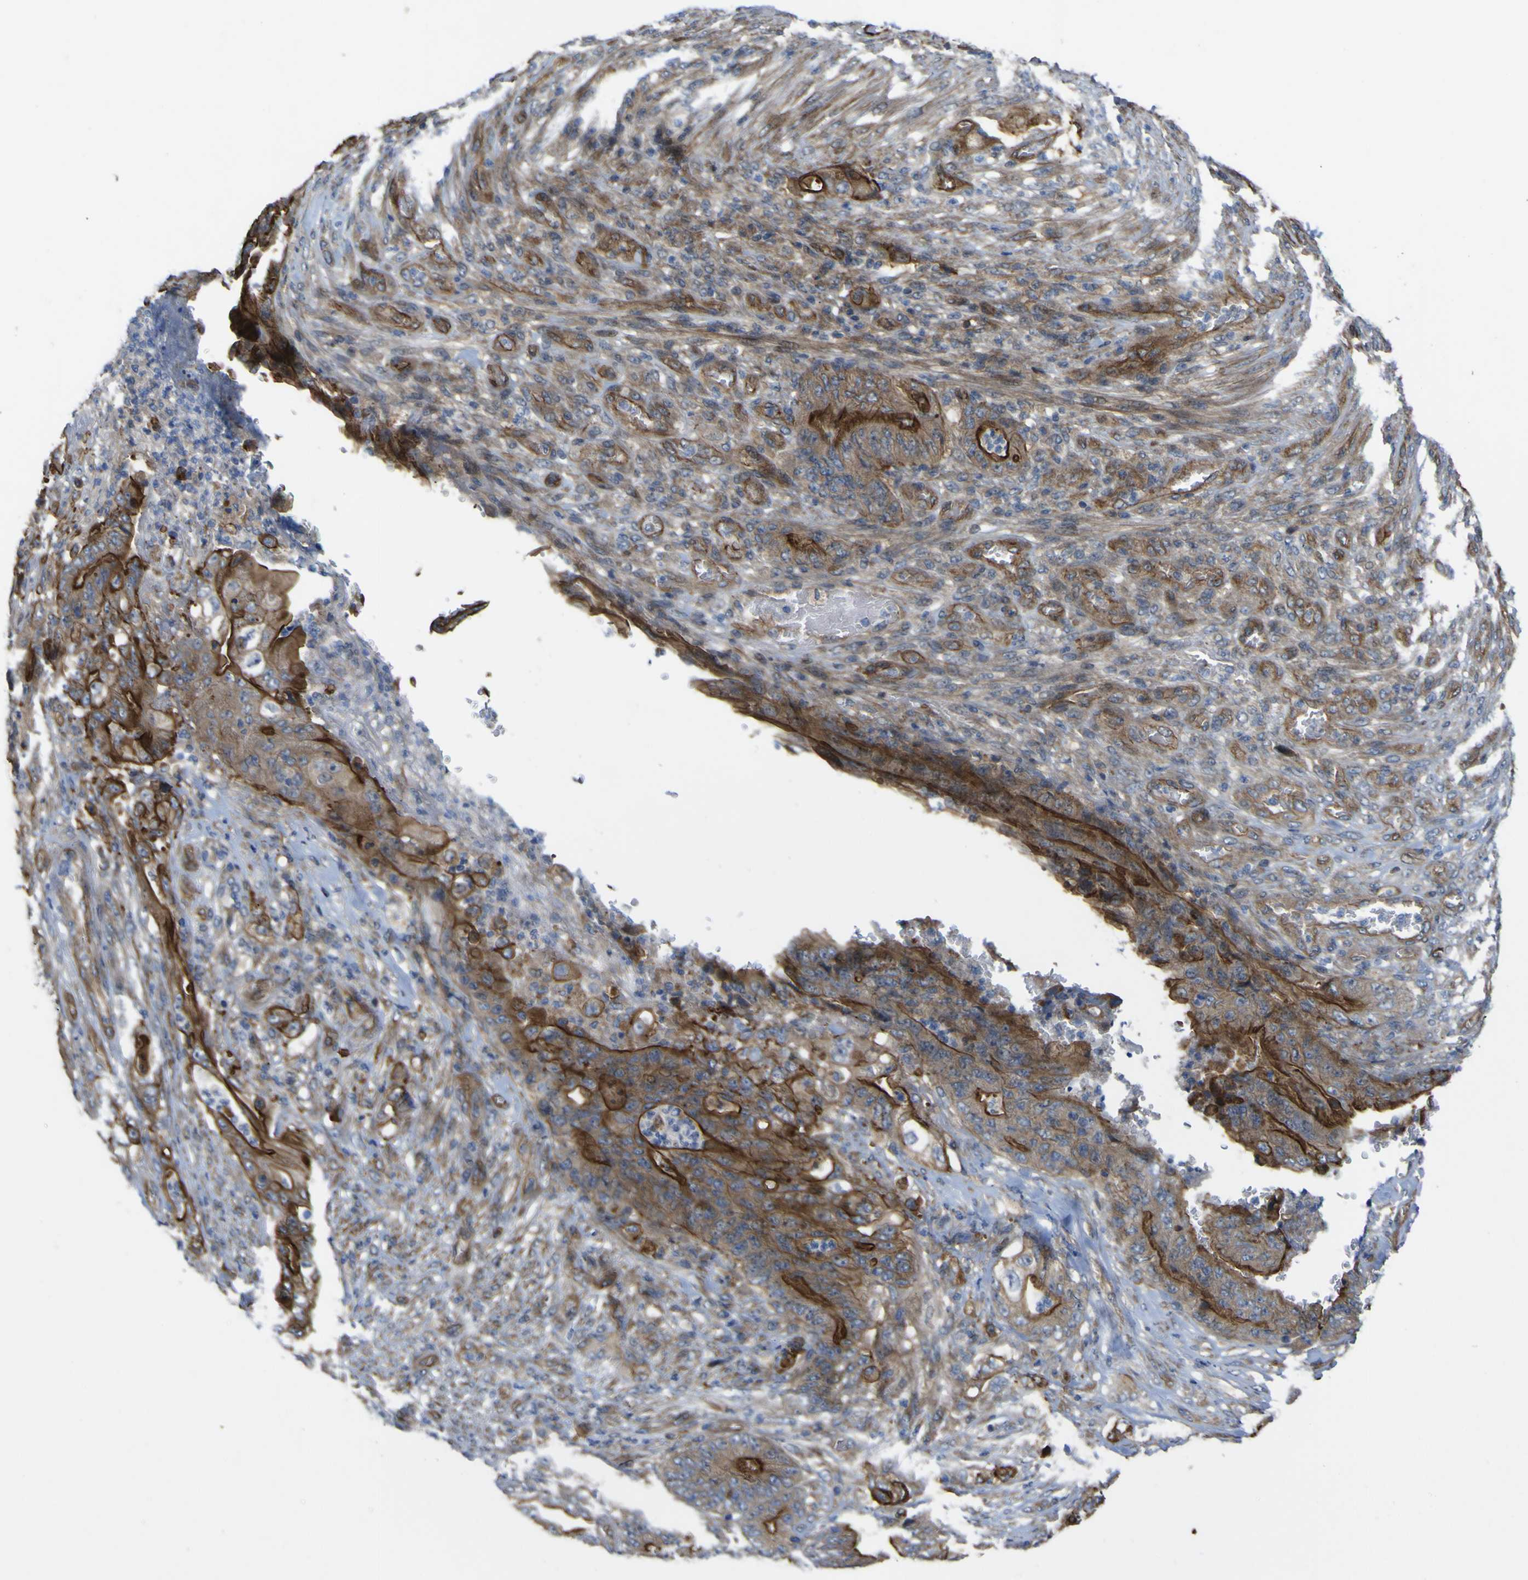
{"staining": {"intensity": "moderate", "quantity": ">75%", "location": "cytoplasmic/membranous"}, "tissue": "stomach cancer", "cell_type": "Tumor cells", "image_type": "cancer", "snomed": [{"axis": "morphology", "description": "Adenocarcinoma, NOS"}, {"axis": "topography", "description": "Stomach"}], "caption": "Immunohistochemical staining of human adenocarcinoma (stomach) demonstrates medium levels of moderate cytoplasmic/membranous staining in about >75% of tumor cells. The staining was performed using DAB to visualize the protein expression in brown, while the nuclei were stained in blue with hematoxylin (Magnification: 20x).", "gene": "FBXO30", "patient": {"sex": "female", "age": 73}}